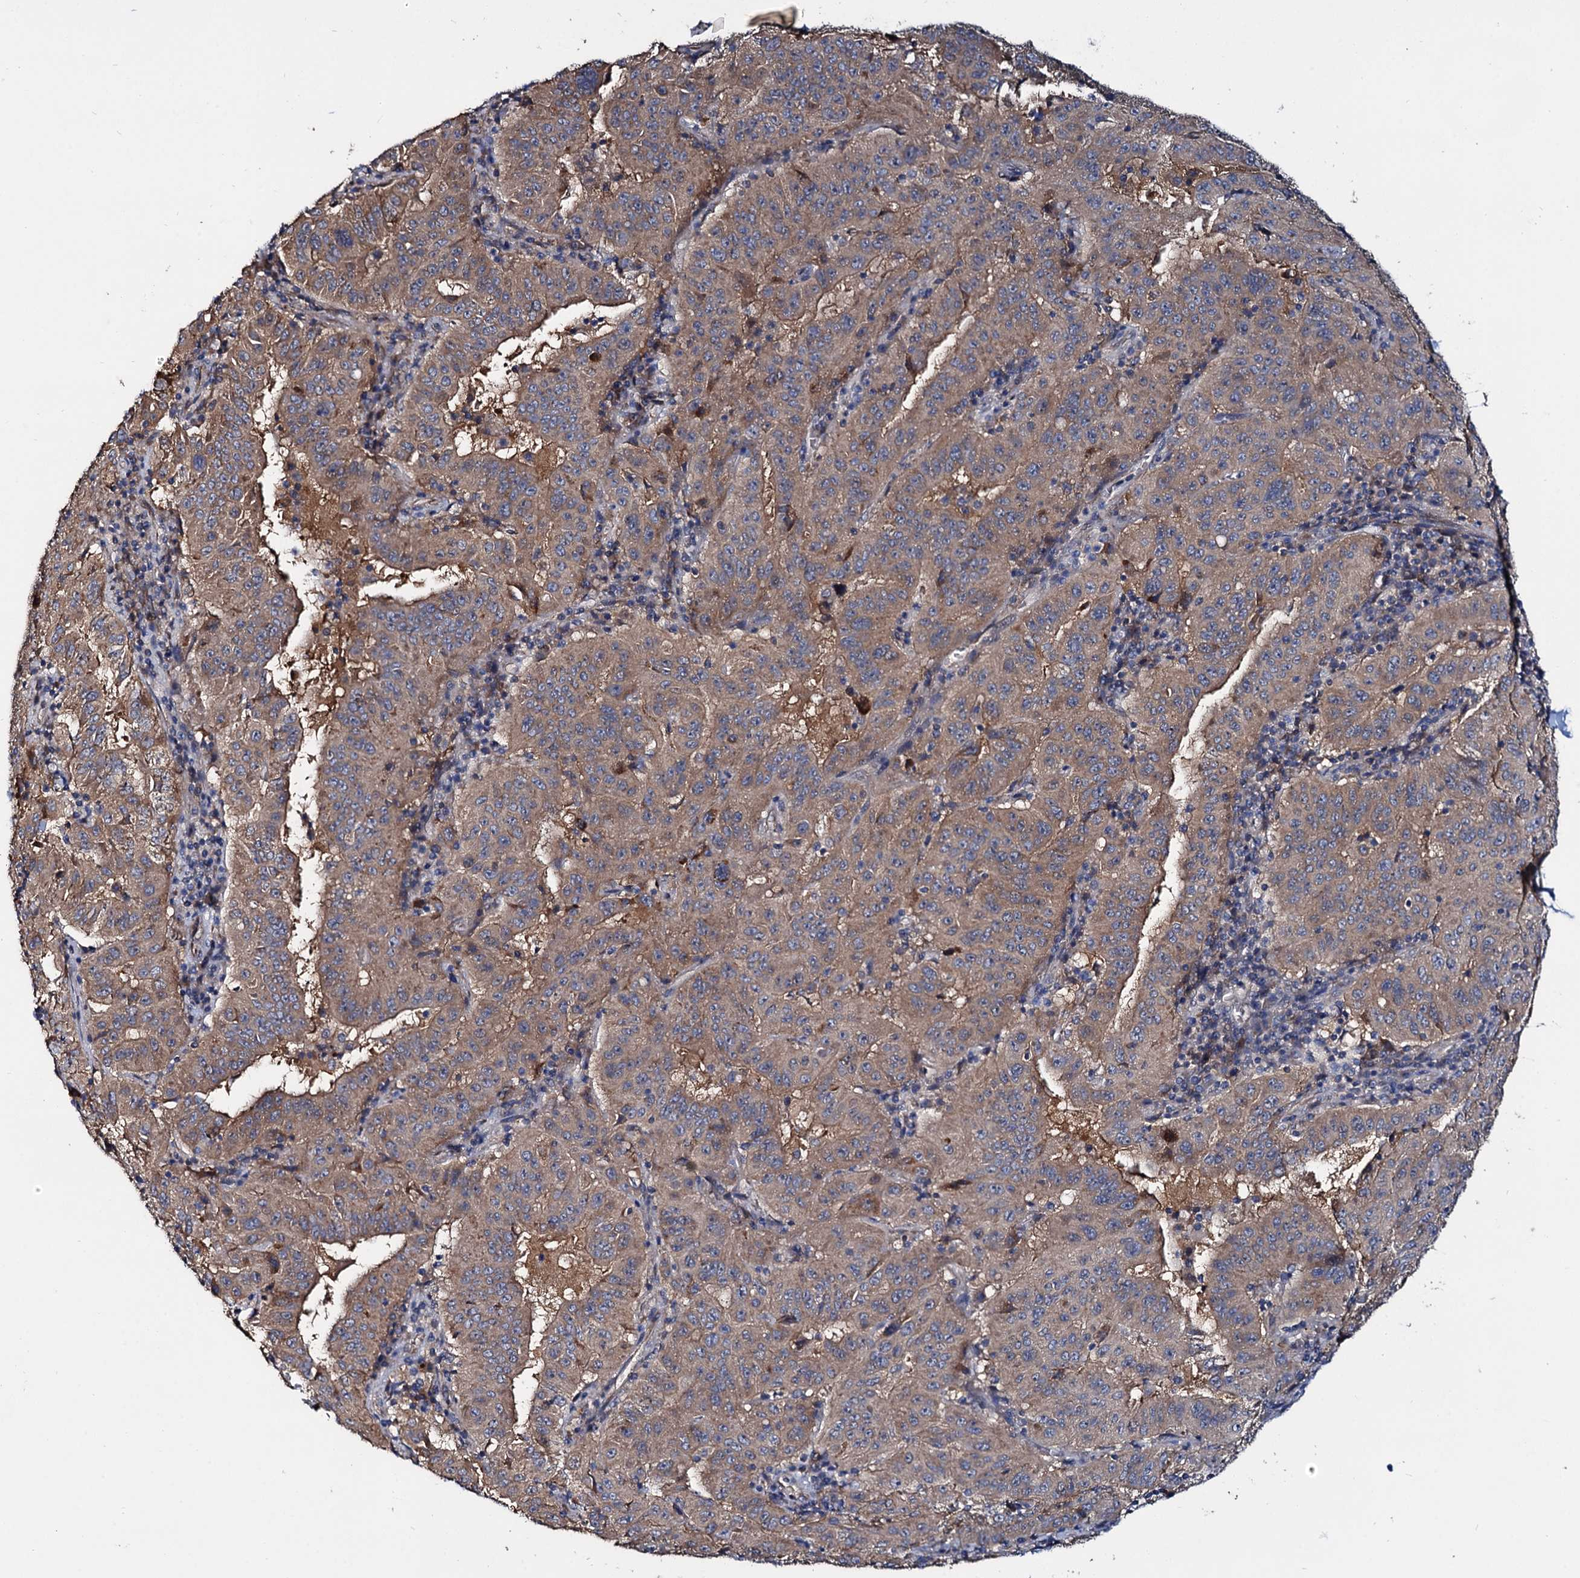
{"staining": {"intensity": "moderate", "quantity": ">75%", "location": "cytoplasmic/membranous"}, "tissue": "pancreatic cancer", "cell_type": "Tumor cells", "image_type": "cancer", "snomed": [{"axis": "morphology", "description": "Adenocarcinoma, NOS"}, {"axis": "topography", "description": "Pancreas"}], "caption": "Moderate cytoplasmic/membranous positivity for a protein is seen in approximately >75% of tumor cells of pancreatic cancer using immunohistochemistry (IHC).", "gene": "CEP192", "patient": {"sex": "male", "age": 63}}